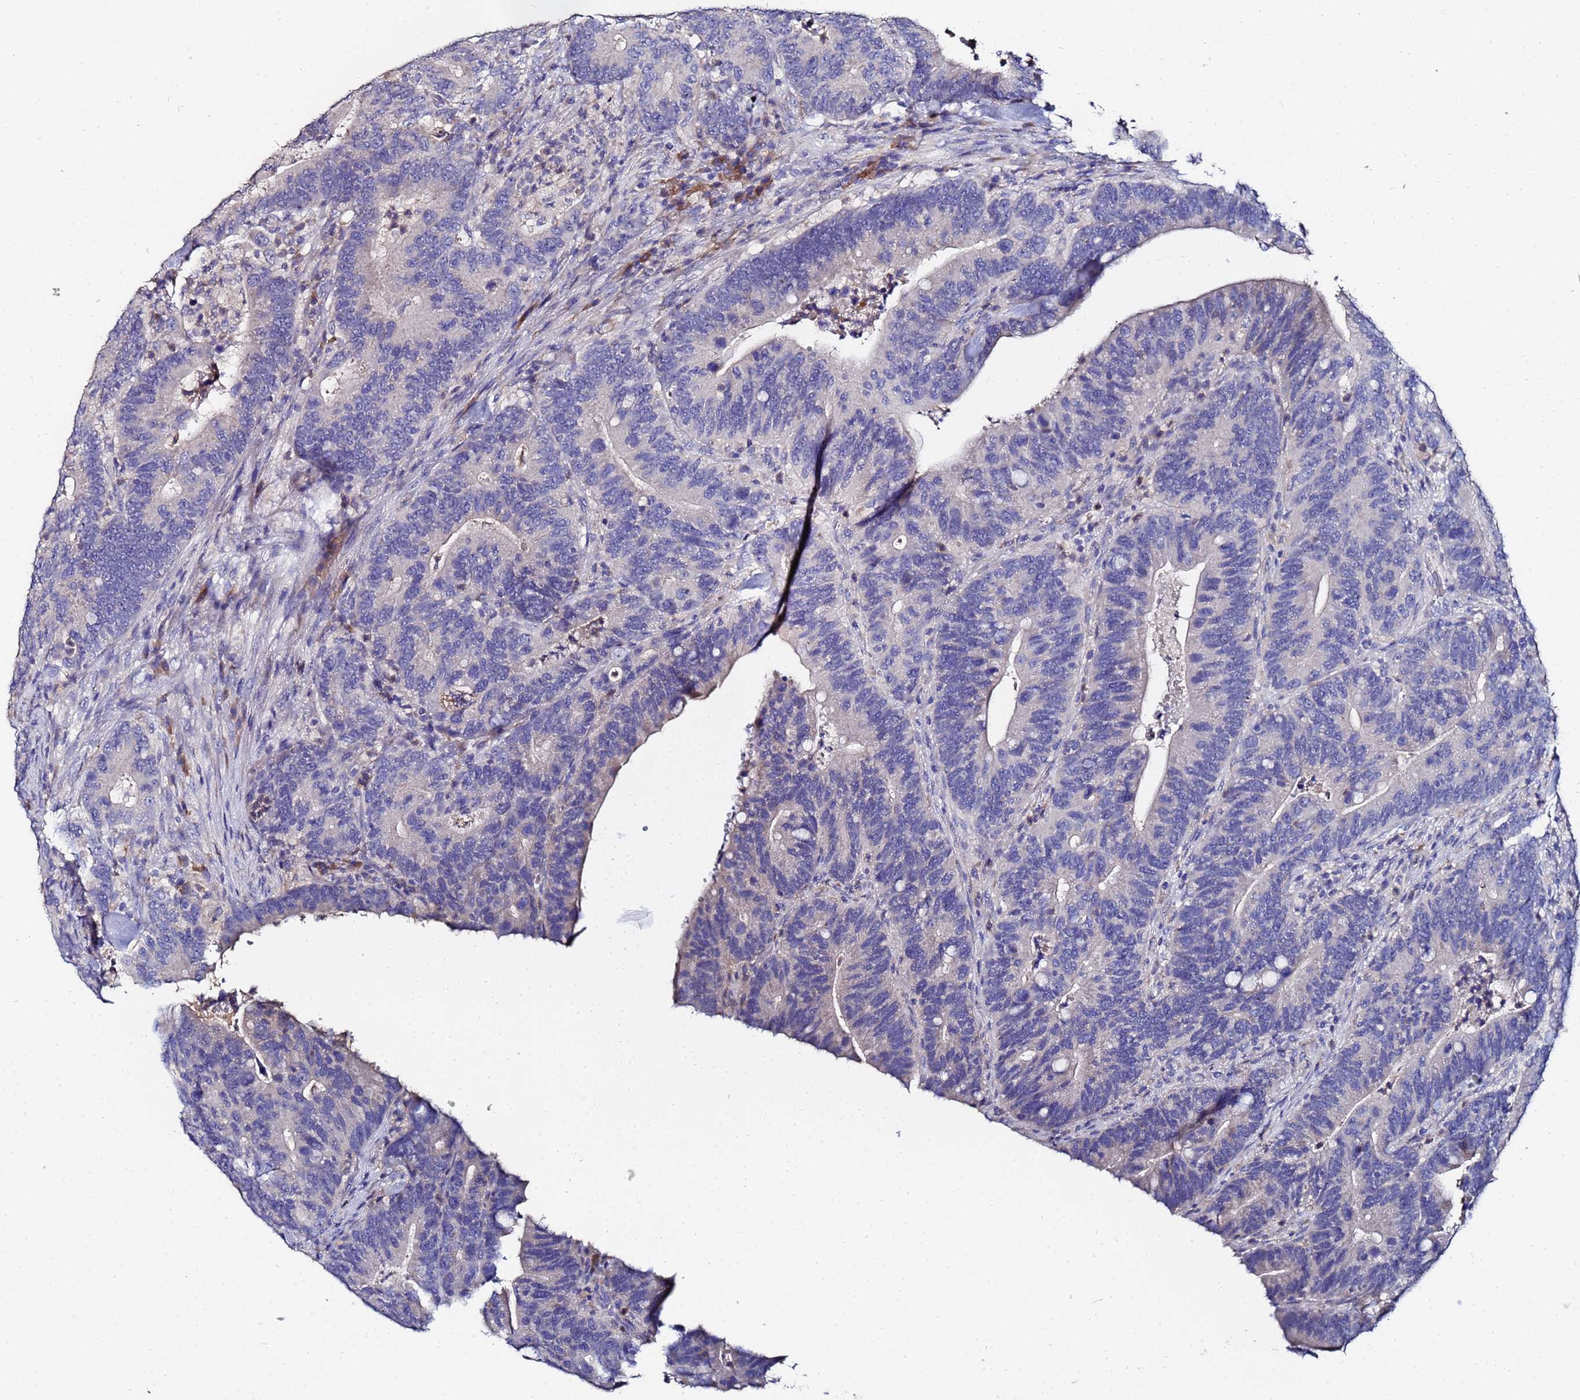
{"staining": {"intensity": "negative", "quantity": "none", "location": "none"}, "tissue": "colorectal cancer", "cell_type": "Tumor cells", "image_type": "cancer", "snomed": [{"axis": "morphology", "description": "Adenocarcinoma, NOS"}, {"axis": "topography", "description": "Colon"}], "caption": "Tumor cells show no significant expression in colorectal cancer.", "gene": "TCP10L", "patient": {"sex": "female", "age": 66}}